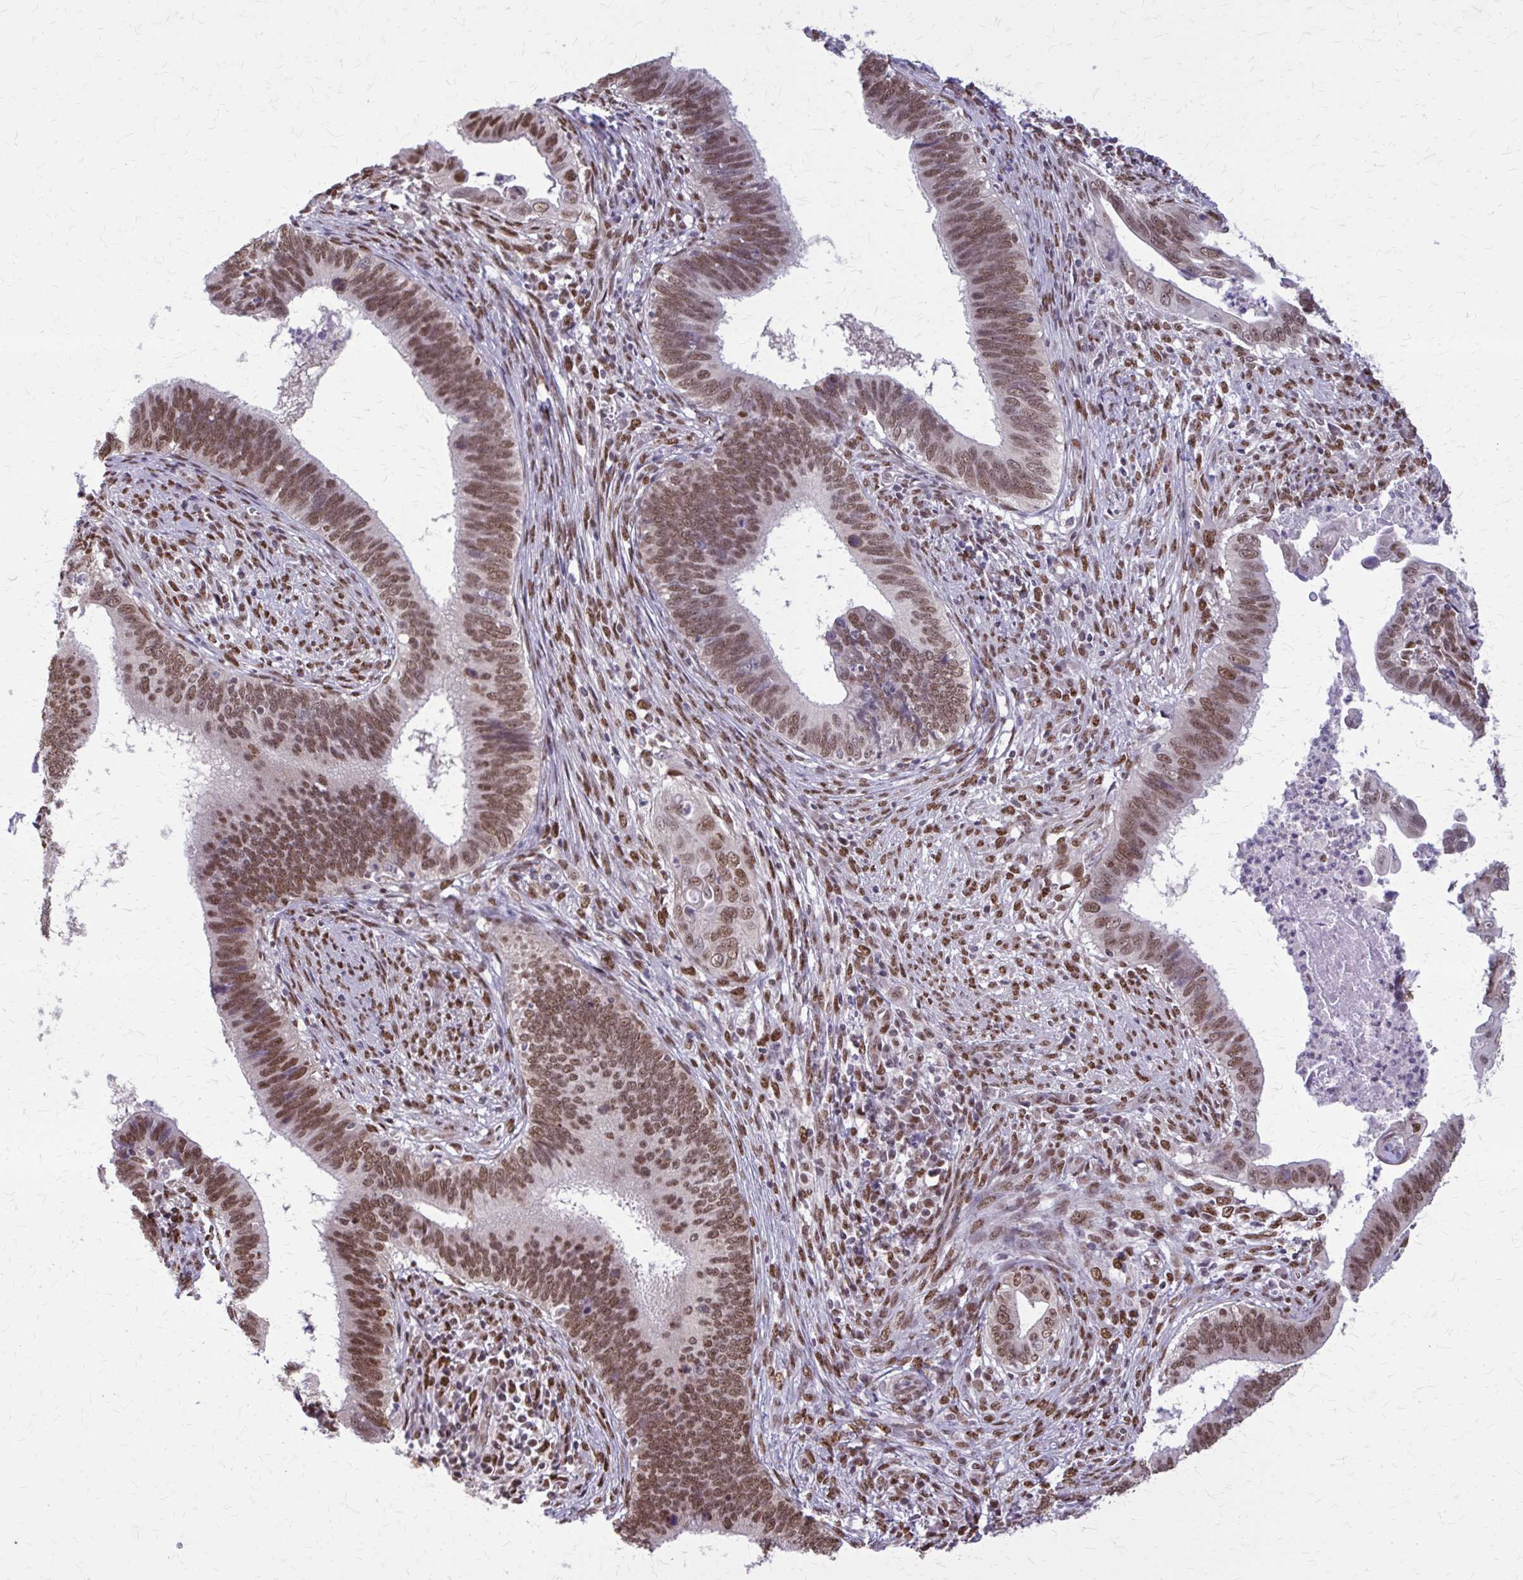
{"staining": {"intensity": "moderate", "quantity": ">75%", "location": "nuclear"}, "tissue": "cervical cancer", "cell_type": "Tumor cells", "image_type": "cancer", "snomed": [{"axis": "morphology", "description": "Adenocarcinoma, NOS"}, {"axis": "topography", "description": "Cervix"}], "caption": "A micrograph of adenocarcinoma (cervical) stained for a protein shows moderate nuclear brown staining in tumor cells.", "gene": "TTF1", "patient": {"sex": "female", "age": 42}}